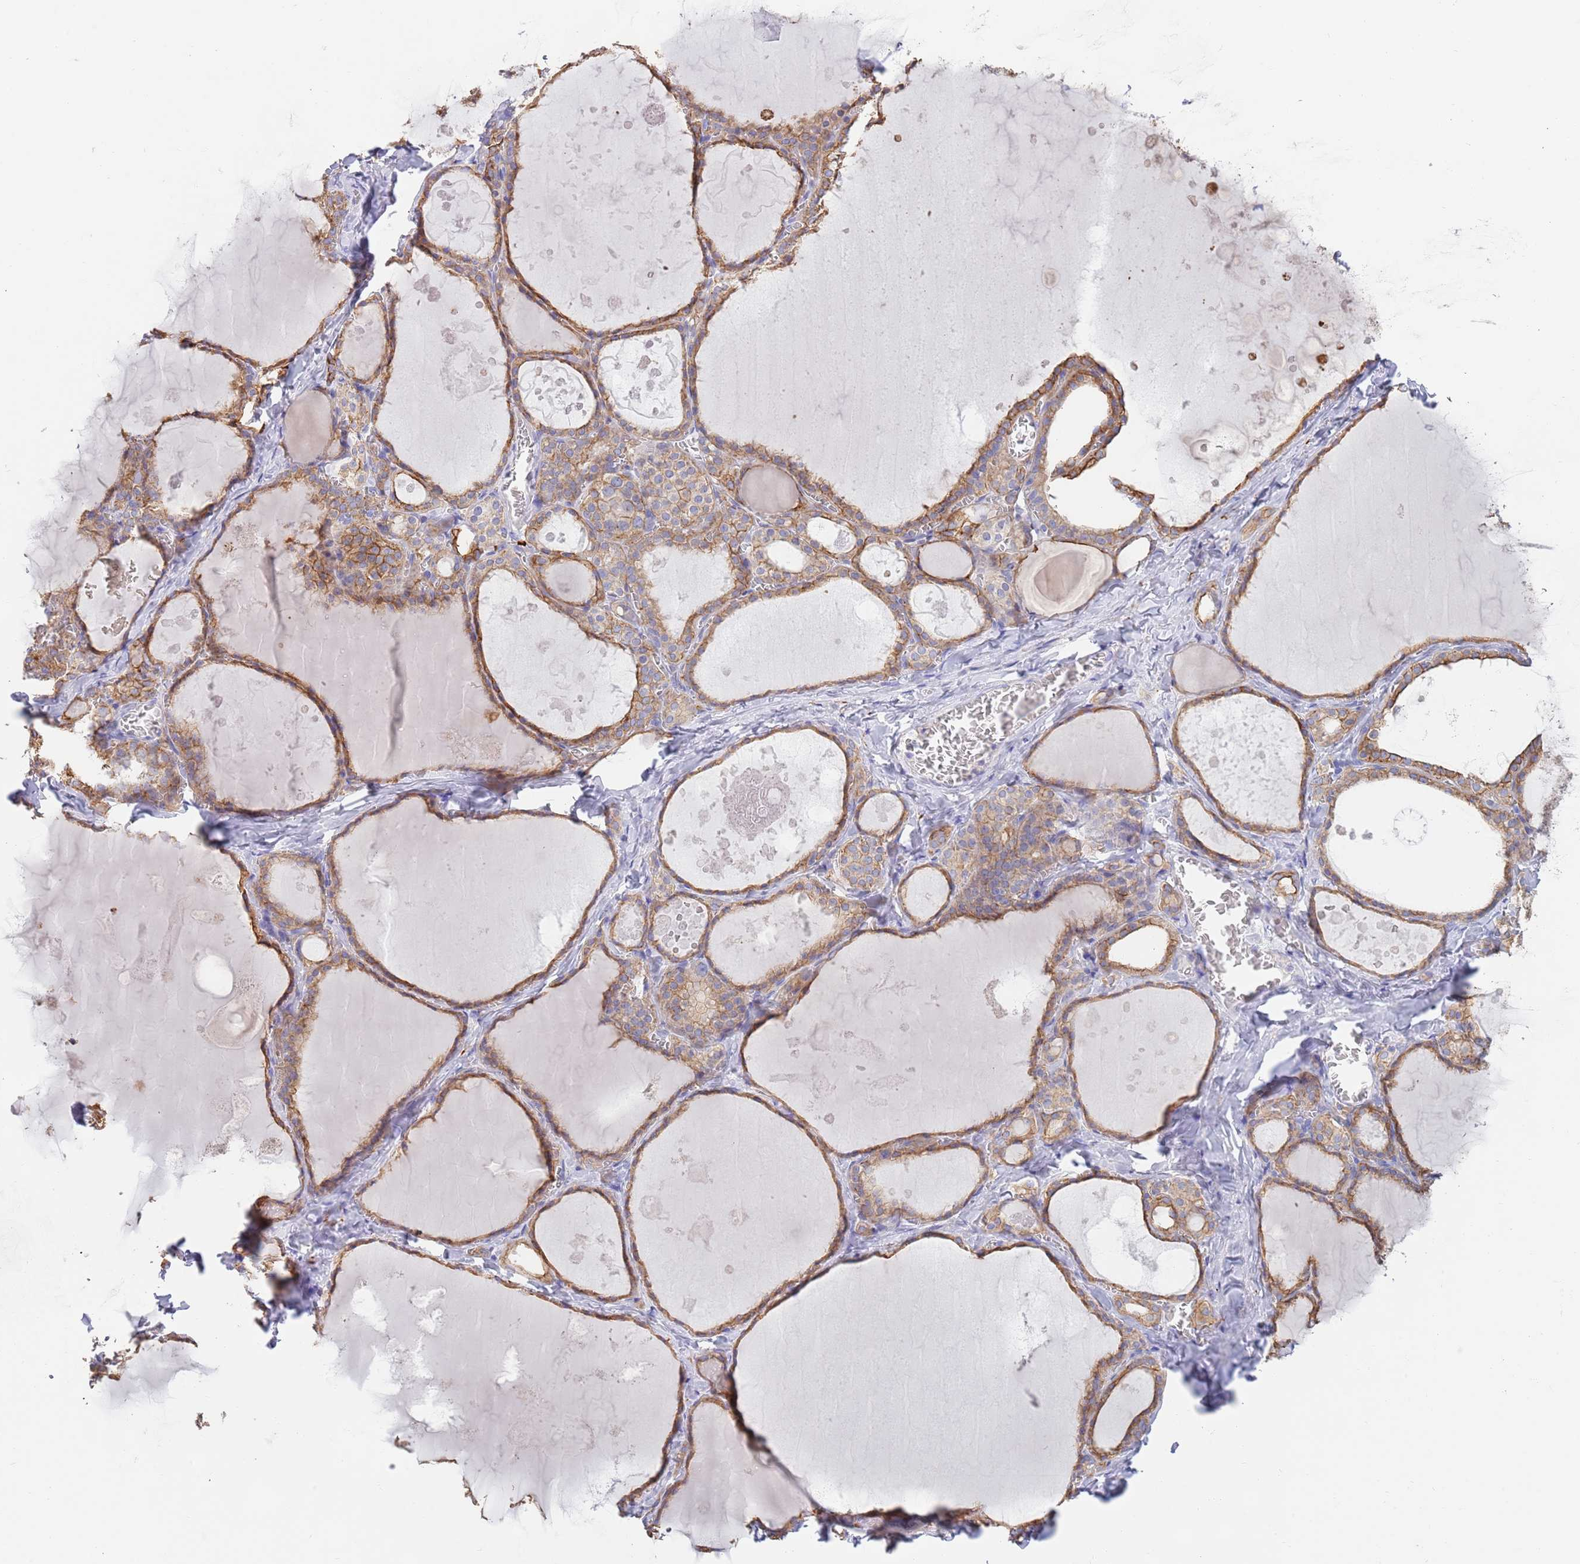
{"staining": {"intensity": "moderate", "quantity": ">75%", "location": "cytoplasmic/membranous"}, "tissue": "thyroid gland", "cell_type": "Glandular cells", "image_type": "normal", "snomed": [{"axis": "morphology", "description": "Normal tissue, NOS"}, {"axis": "topography", "description": "Thyroid gland"}], "caption": "Protein expression analysis of benign human thyroid gland reveals moderate cytoplasmic/membranous expression in about >75% of glandular cells.", "gene": "CCDC149", "patient": {"sex": "male", "age": 56}}